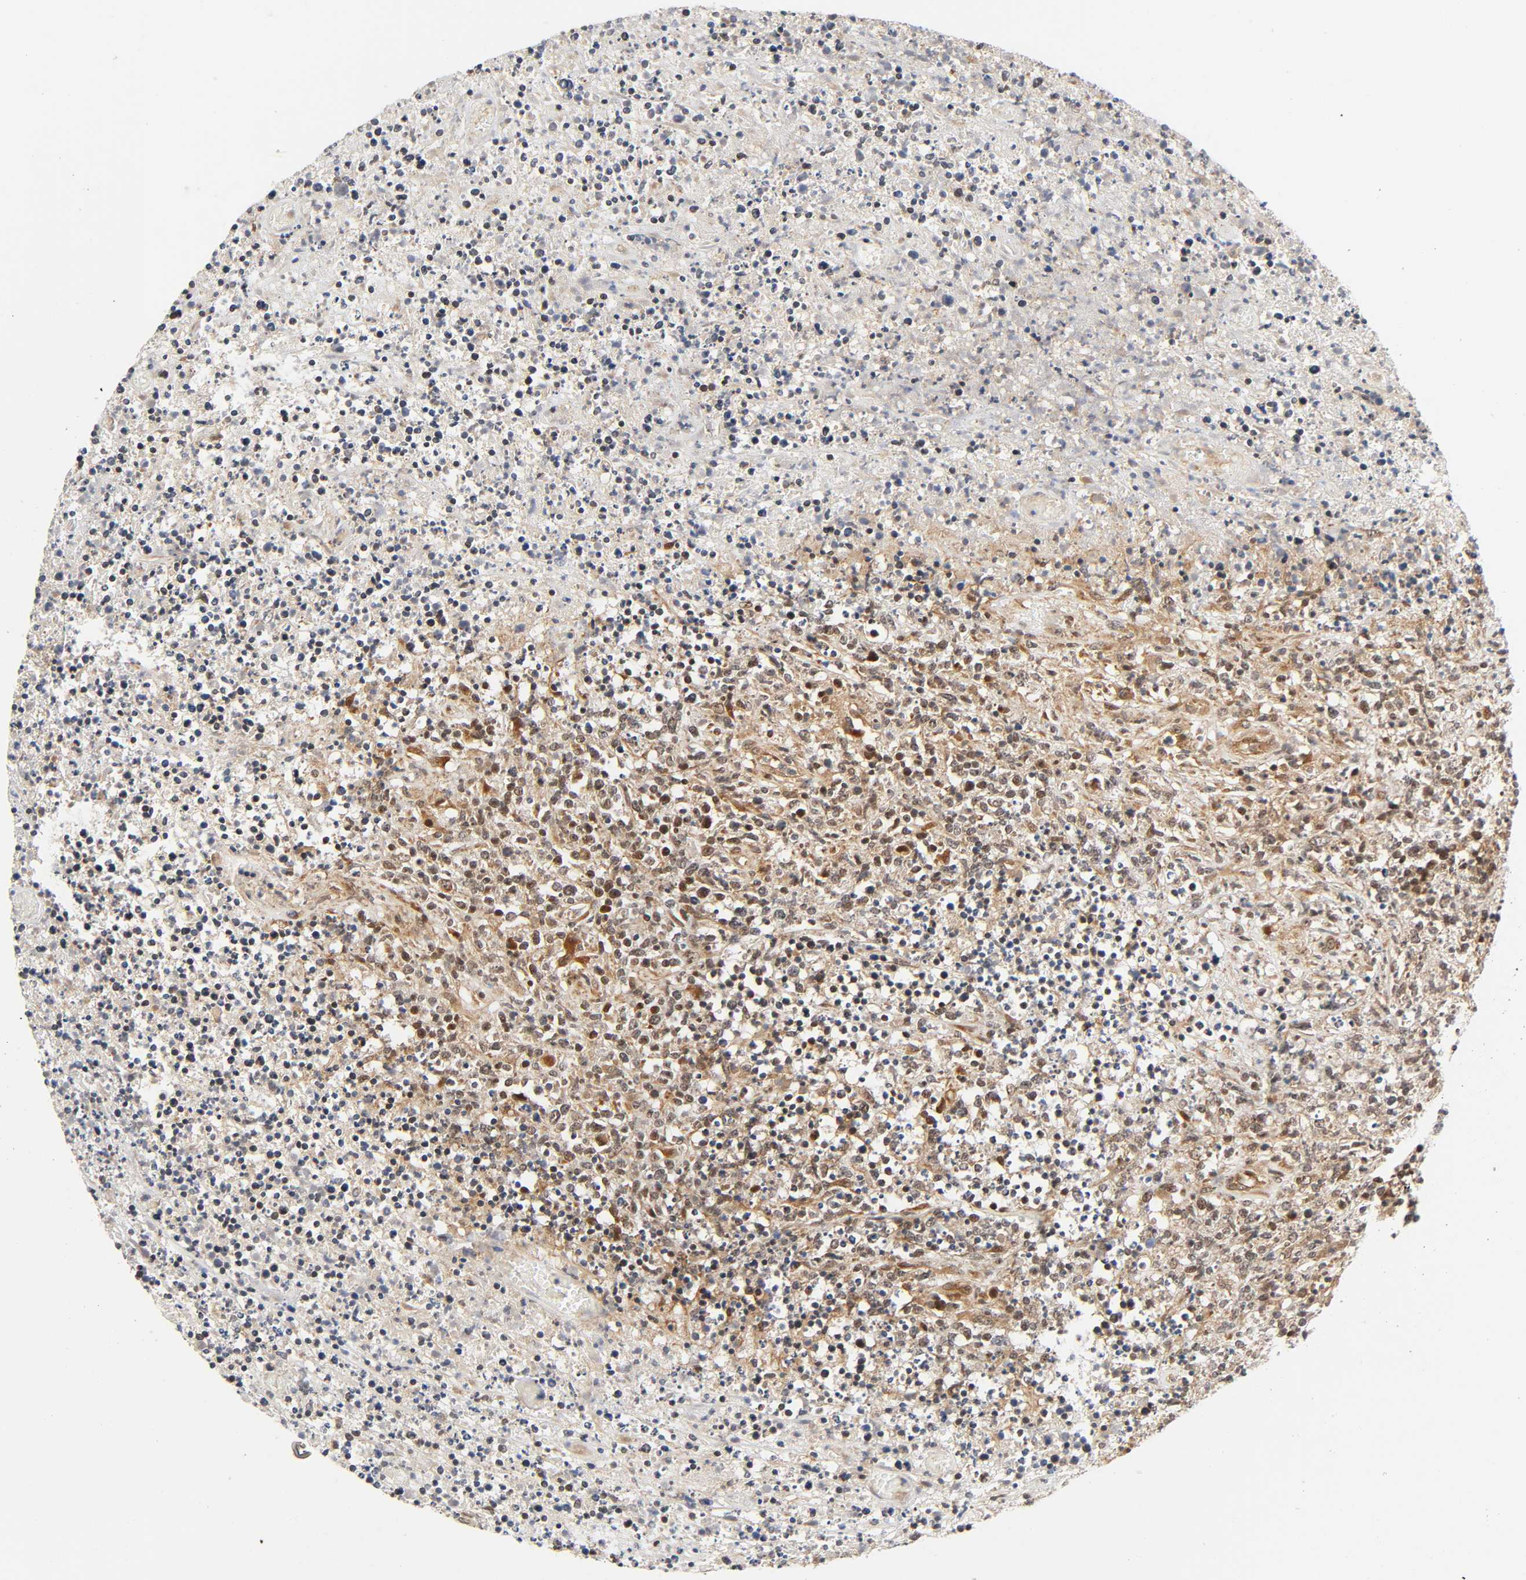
{"staining": {"intensity": "weak", "quantity": "<25%", "location": "nuclear"}, "tissue": "lymphoma", "cell_type": "Tumor cells", "image_type": "cancer", "snomed": [{"axis": "morphology", "description": "Malignant lymphoma, non-Hodgkin's type, High grade"}, {"axis": "topography", "description": "Lymph node"}], "caption": "This is an IHC micrograph of lymphoma. There is no positivity in tumor cells.", "gene": "IQCJ-SCHIP1", "patient": {"sex": "female", "age": 84}}